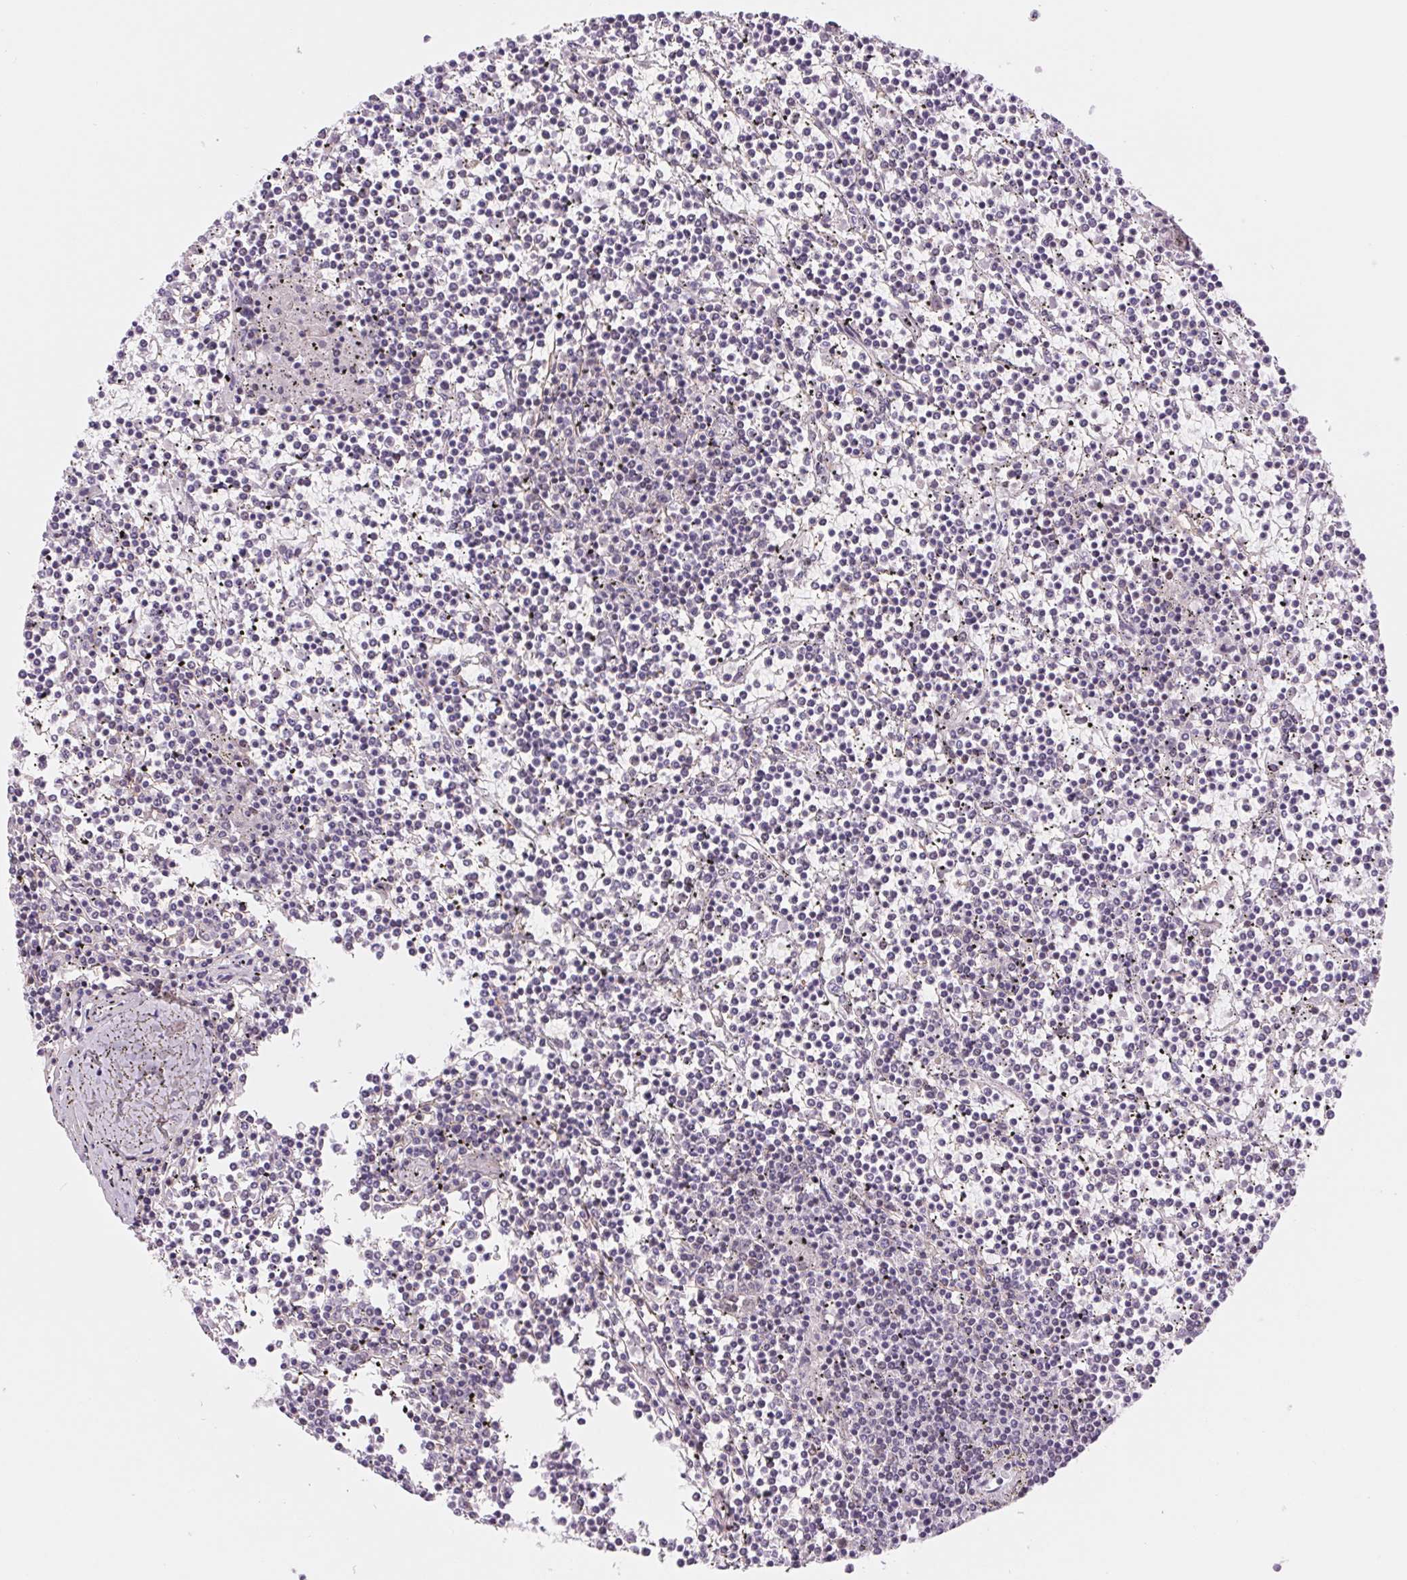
{"staining": {"intensity": "negative", "quantity": "none", "location": "none"}, "tissue": "lymphoma", "cell_type": "Tumor cells", "image_type": "cancer", "snomed": [{"axis": "morphology", "description": "Malignant lymphoma, non-Hodgkin's type, Low grade"}, {"axis": "topography", "description": "Spleen"}], "caption": "Tumor cells are negative for brown protein staining in low-grade malignant lymphoma, non-Hodgkin's type.", "gene": "BCAT1", "patient": {"sex": "female", "age": 19}}